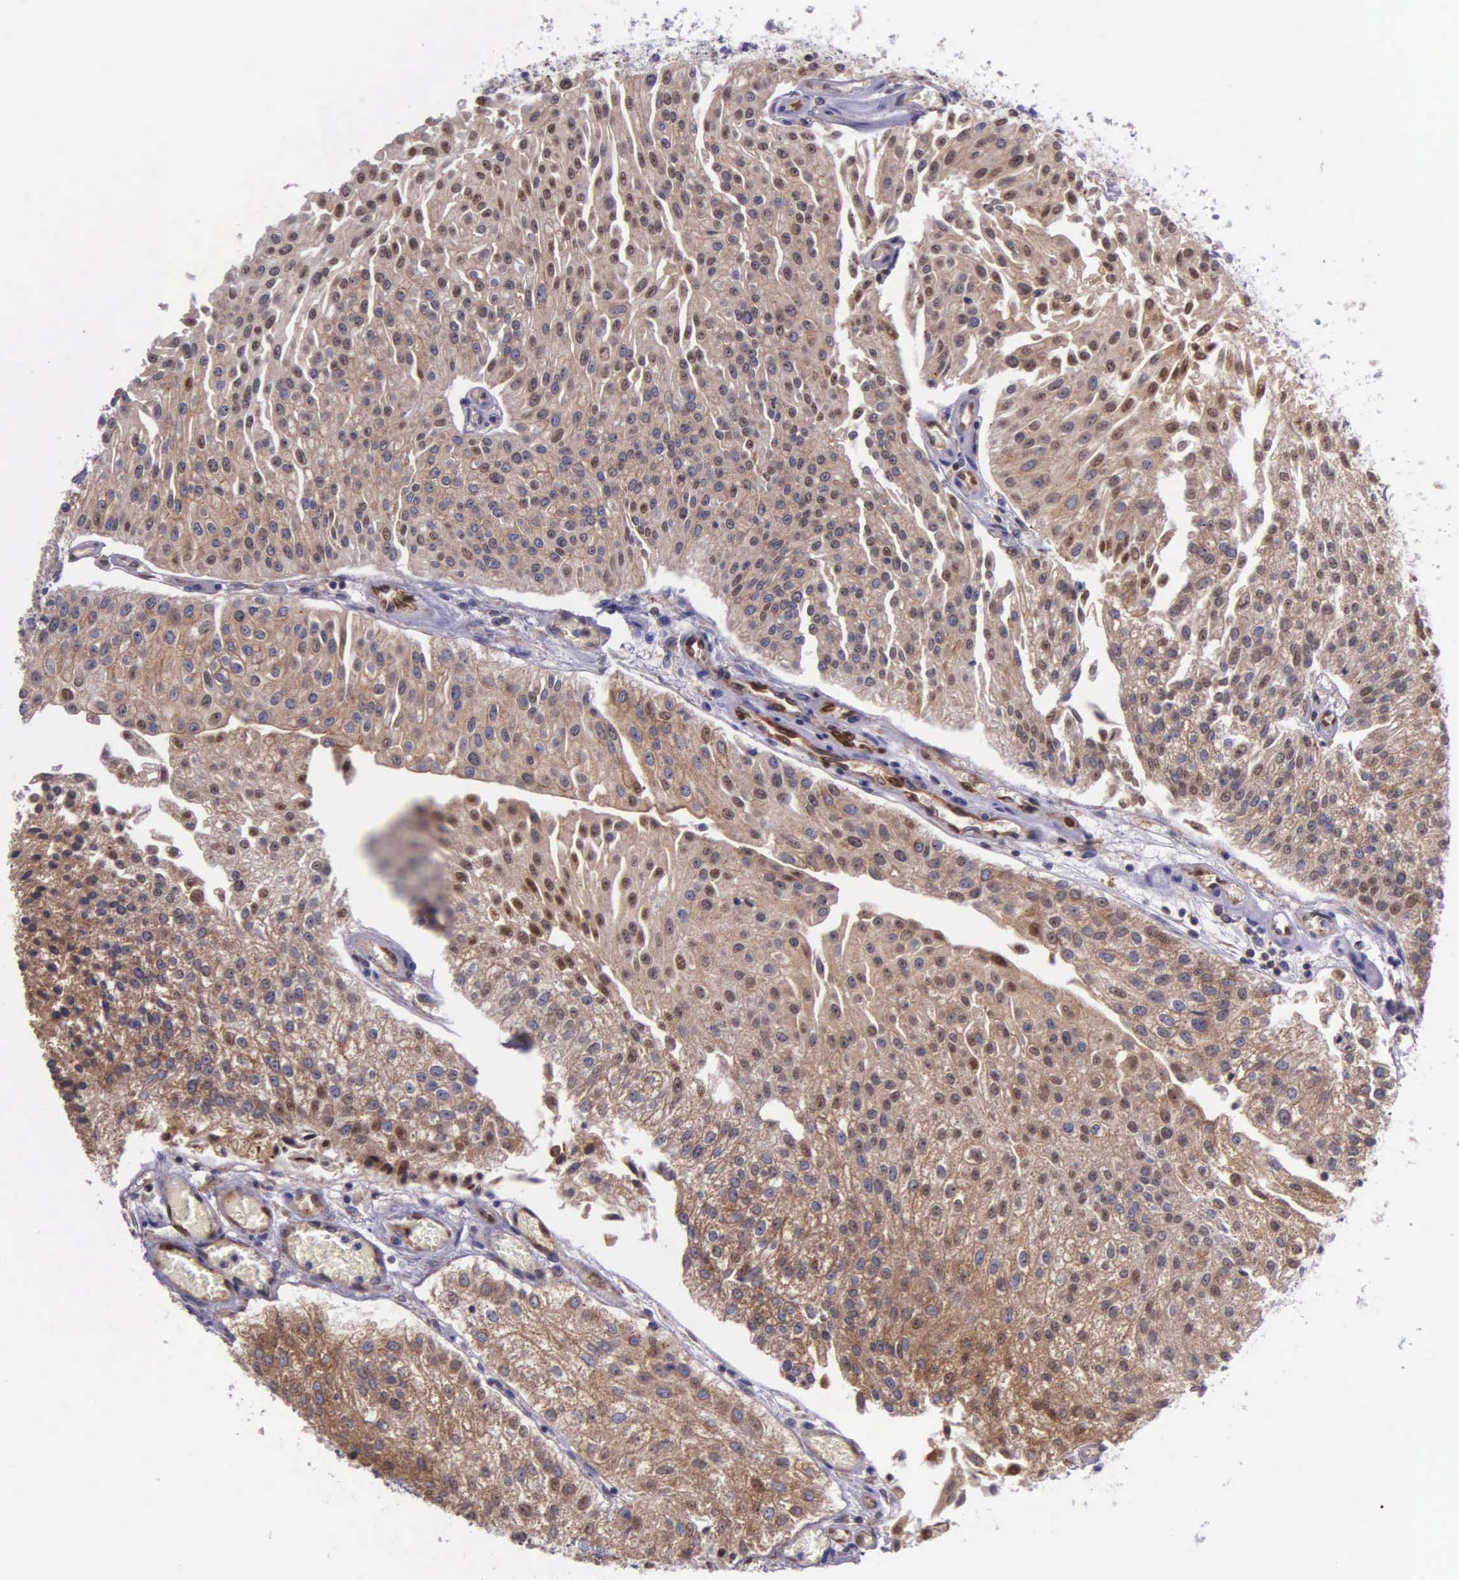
{"staining": {"intensity": "moderate", "quantity": ">75%", "location": "cytoplasmic/membranous,nuclear"}, "tissue": "urothelial cancer", "cell_type": "Tumor cells", "image_type": "cancer", "snomed": [{"axis": "morphology", "description": "Urothelial carcinoma, Low grade"}, {"axis": "topography", "description": "Urinary bladder"}], "caption": "A high-resolution image shows immunohistochemistry staining of urothelial carcinoma (low-grade), which reveals moderate cytoplasmic/membranous and nuclear expression in approximately >75% of tumor cells.", "gene": "GMPR2", "patient": {"sex": "male", "age": 86}}